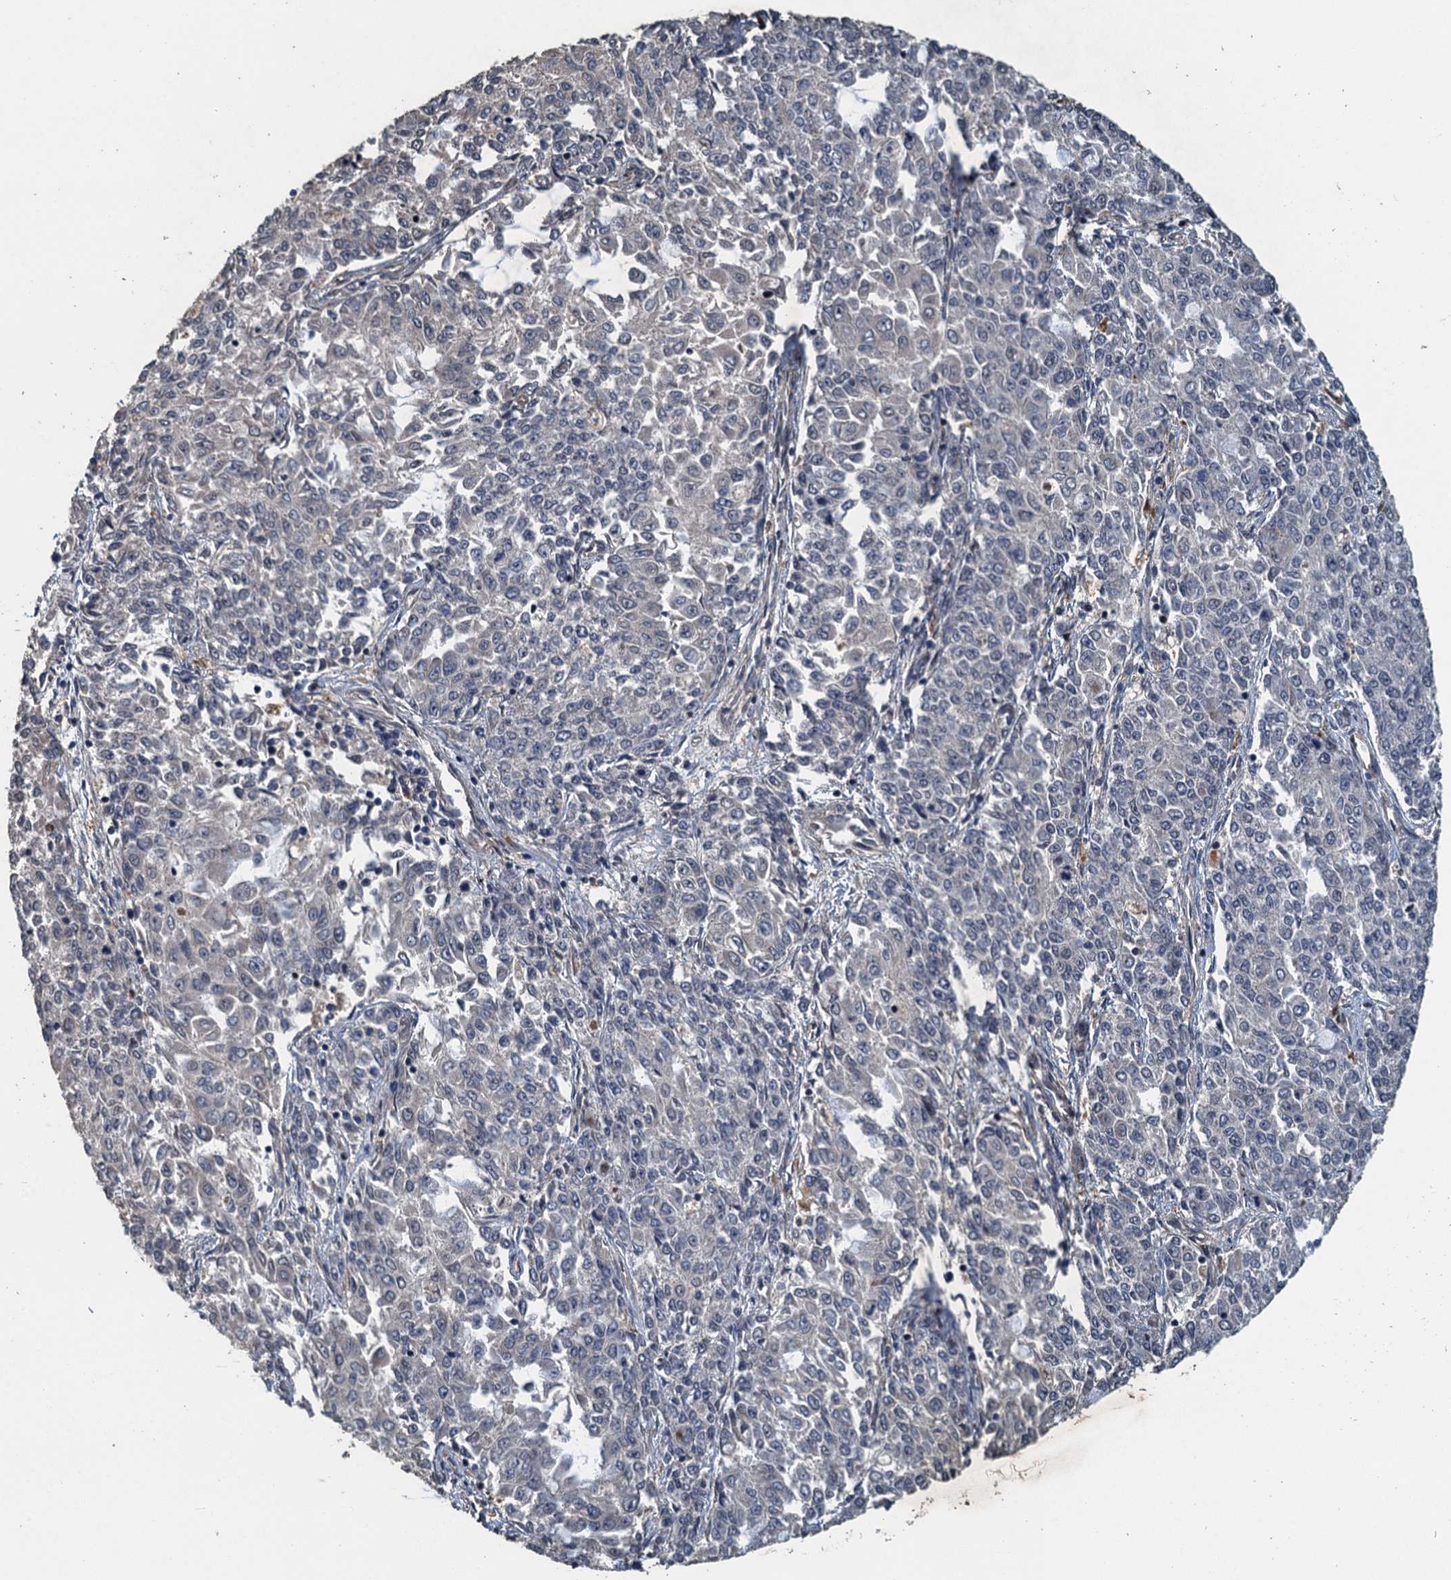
{"staining": {"intensity": "negative", "quantity": "none", "location": "none"}, "tissue": "endometrial cancer", "cell_type": "Tumor cells", "image_type": "cancer", "snomed": [{"axis": "morphology", "description": "Adenocarcinoma, NOS"}, {"axis": "topography", "description": "Endometrium"}], "caption": "IHC of endometrial cancer (adenocarcinoma) exhibits no staining in tumor cells.", "gene": "AGRN", "patient": {"sex": "female", "age": 50}}